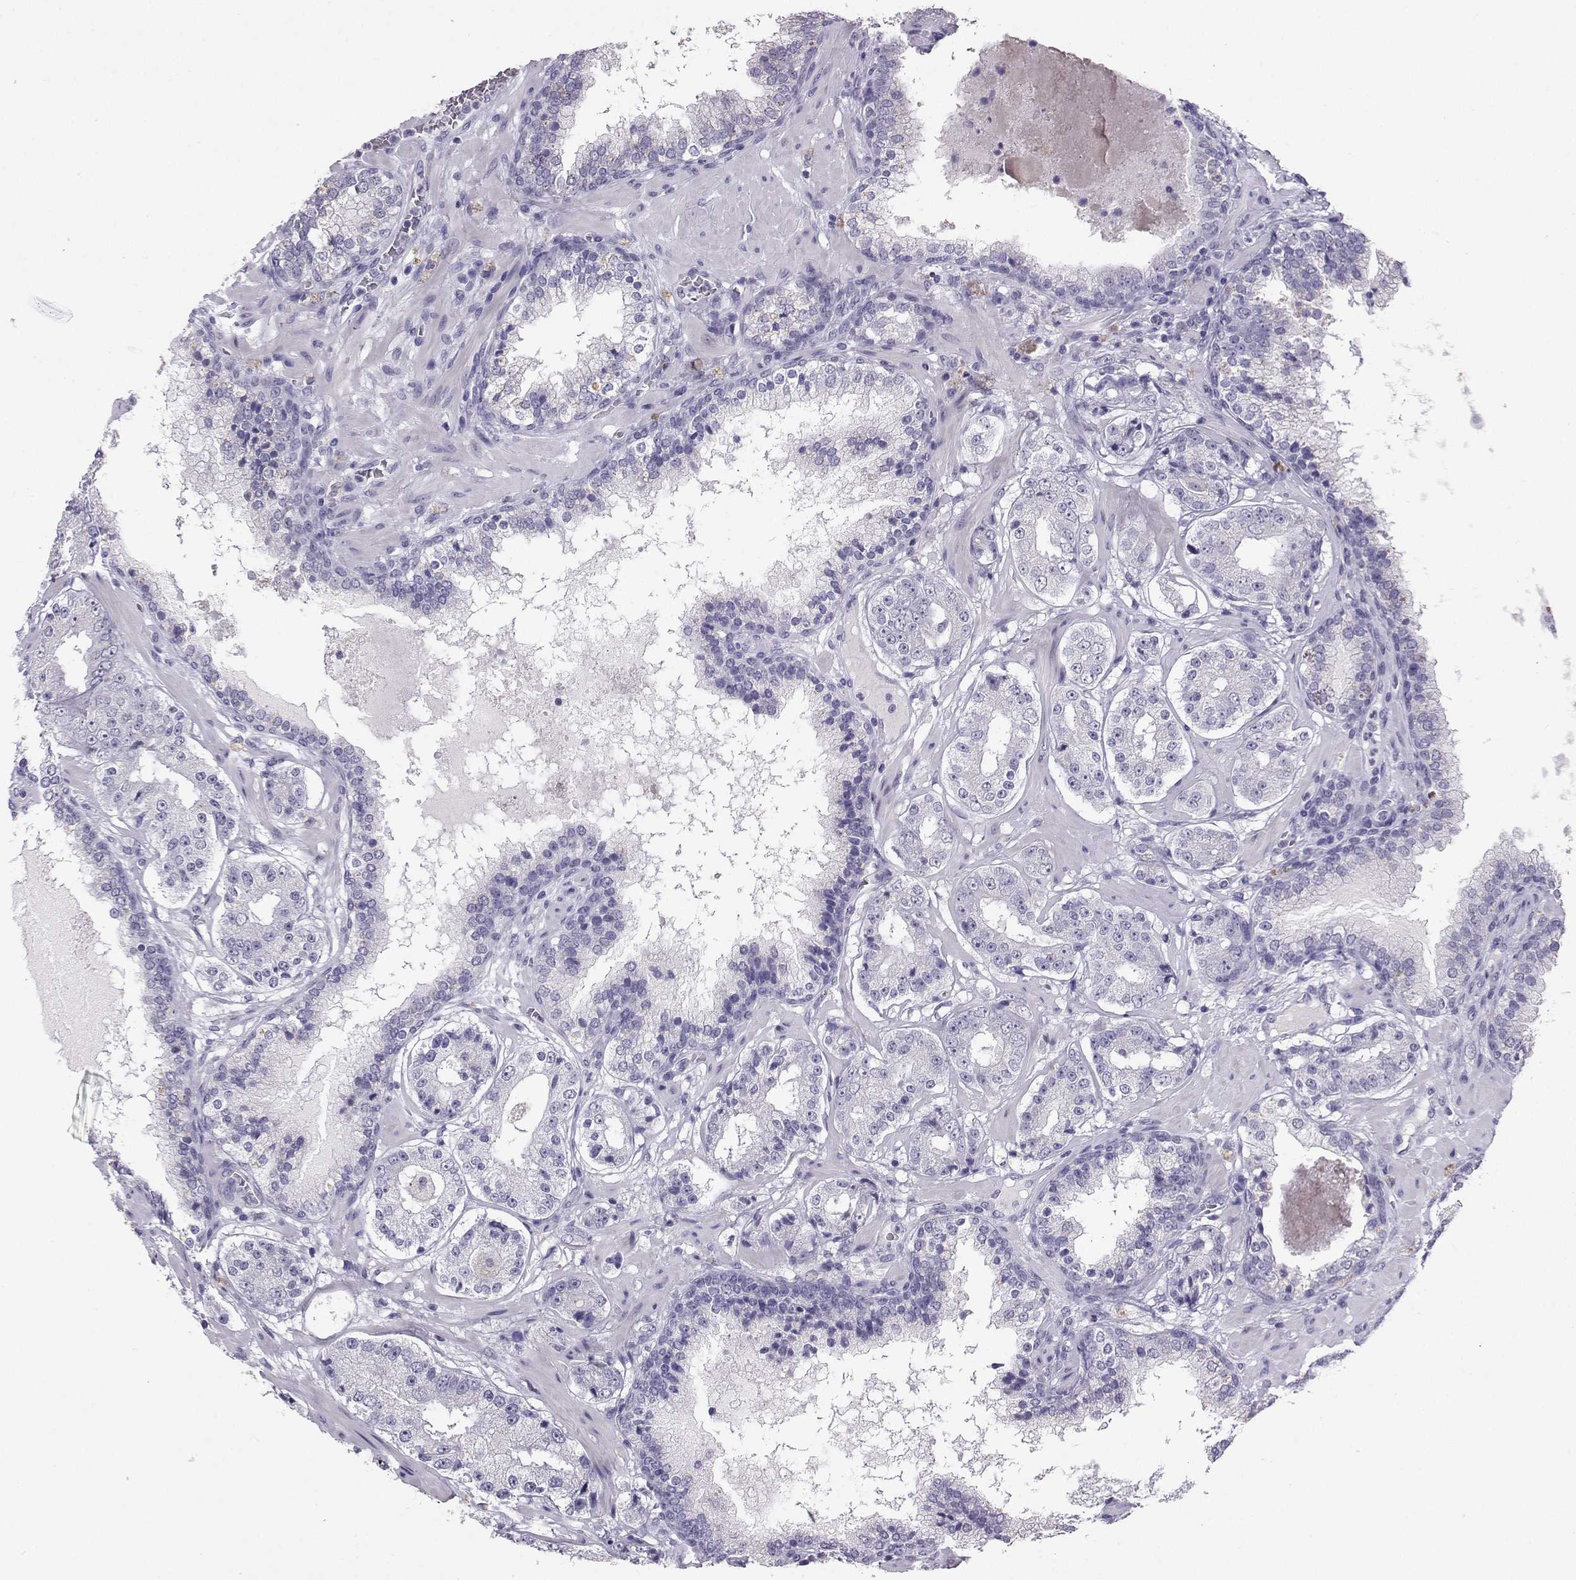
{"staining": {"intensity": "negative", "quantity": "none", "location": "none"}, "tissue": "prostate cancer", "cell_type": "Tumor cells", "image_type": "cancer", "snomed": [{"axis": "morphology", "description": "Adenocarcinoma, Low grade"}, {"axis": "topography", "description": "Prostate"}], "caption": "An immunohistochemistry photomicrograph of prostate cancer is shown. There is no staining in tumor cells of prostate cancer.", "gene": "TBR1", "patient": {"sex": "male", "age": 60}}